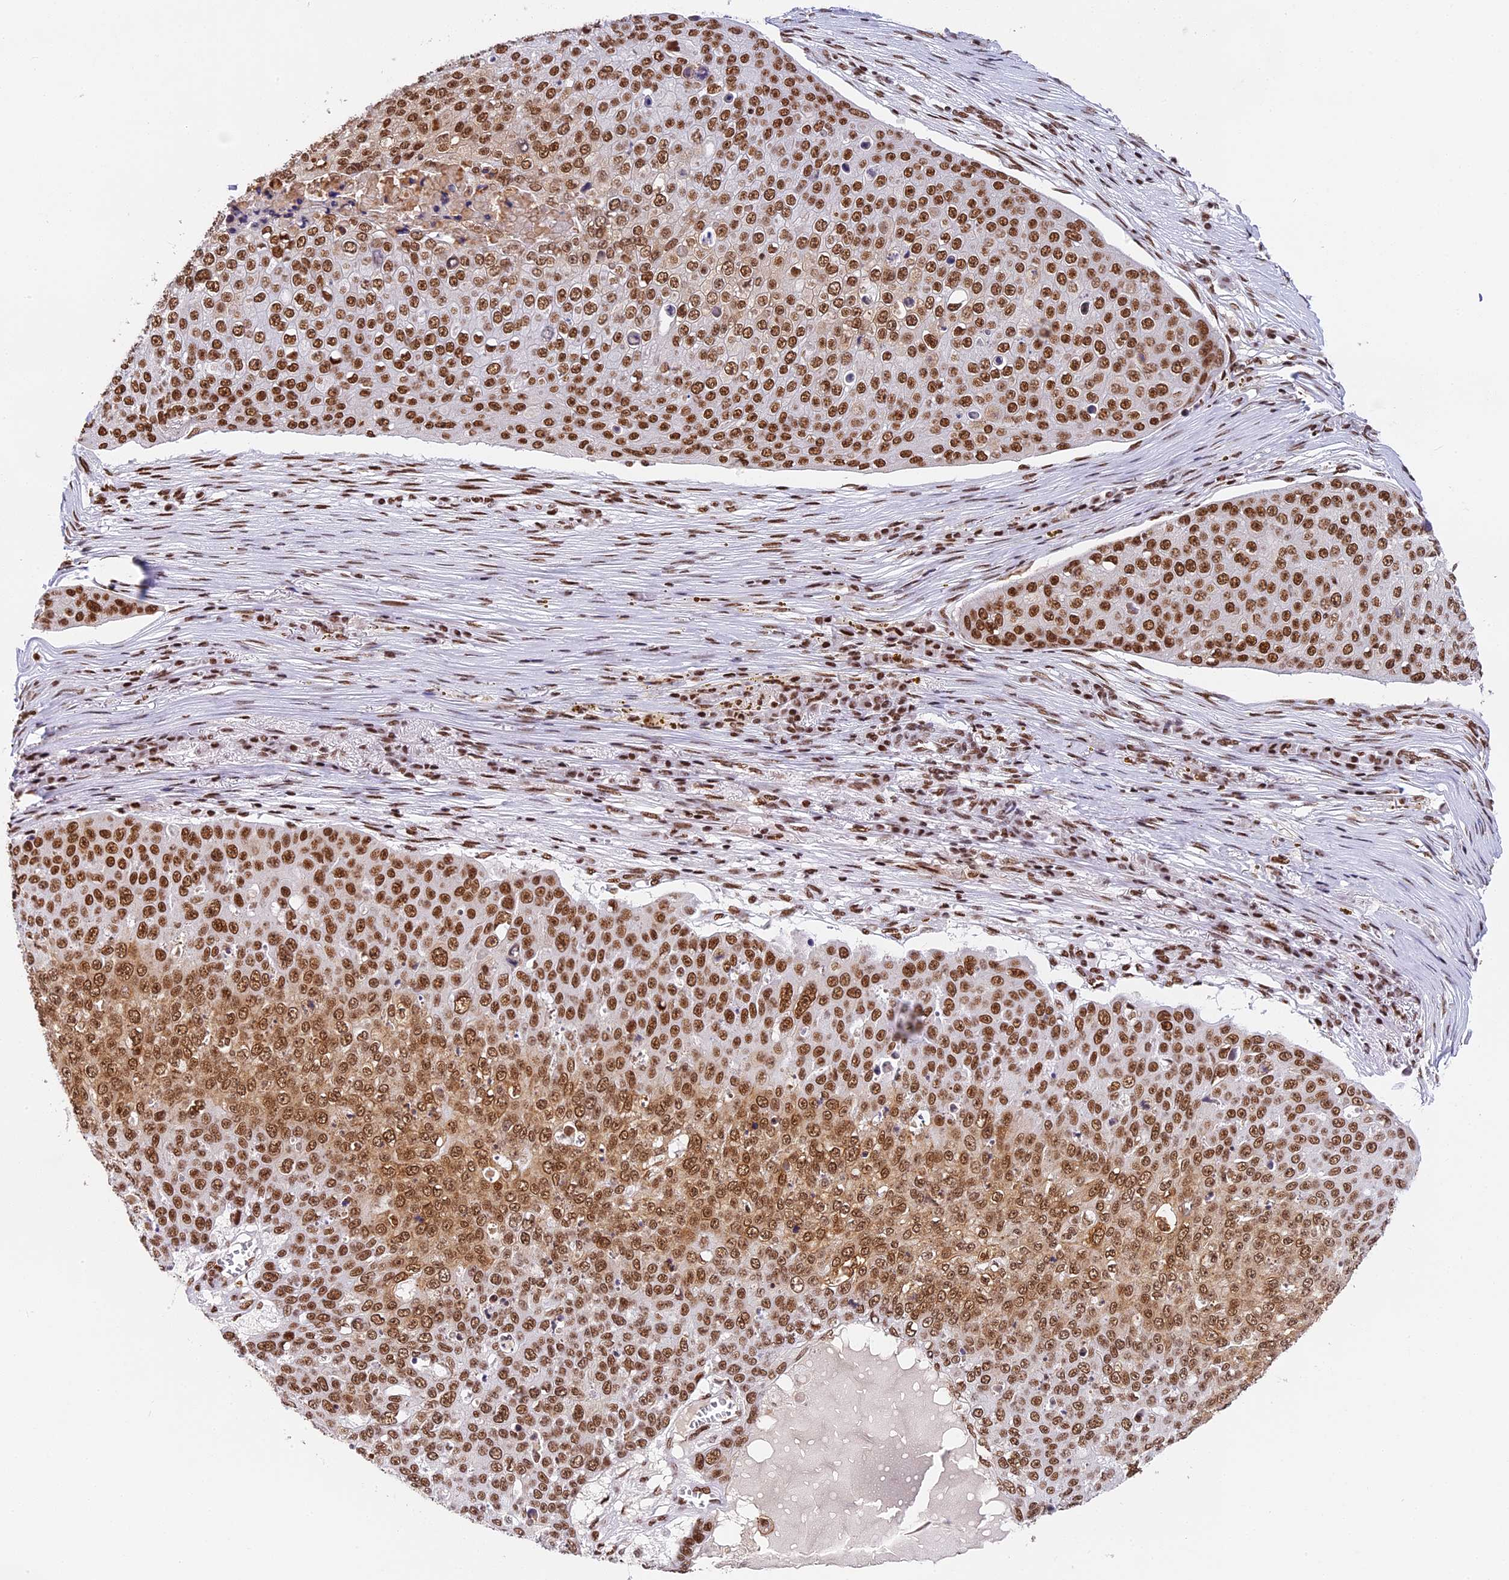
{"staining": {"intensity": "strong", "quantity": ">75%", "location": "nuclear"}, "tissue": "skin cancer", "cell_type": "Tumor cells", "image_type": "cancer", "snomed": [{"axis": "morphology", "description": "Squamous cell carcinoma, NOS"}, {"axis": "topography", "description": "Skin"}], "caption": "Strong nuclear positivity is present in approximately >75% of tumor cells in skin cancer.", "gene": "SBNO1", "patient": {"sex": "male", "age": 71}}